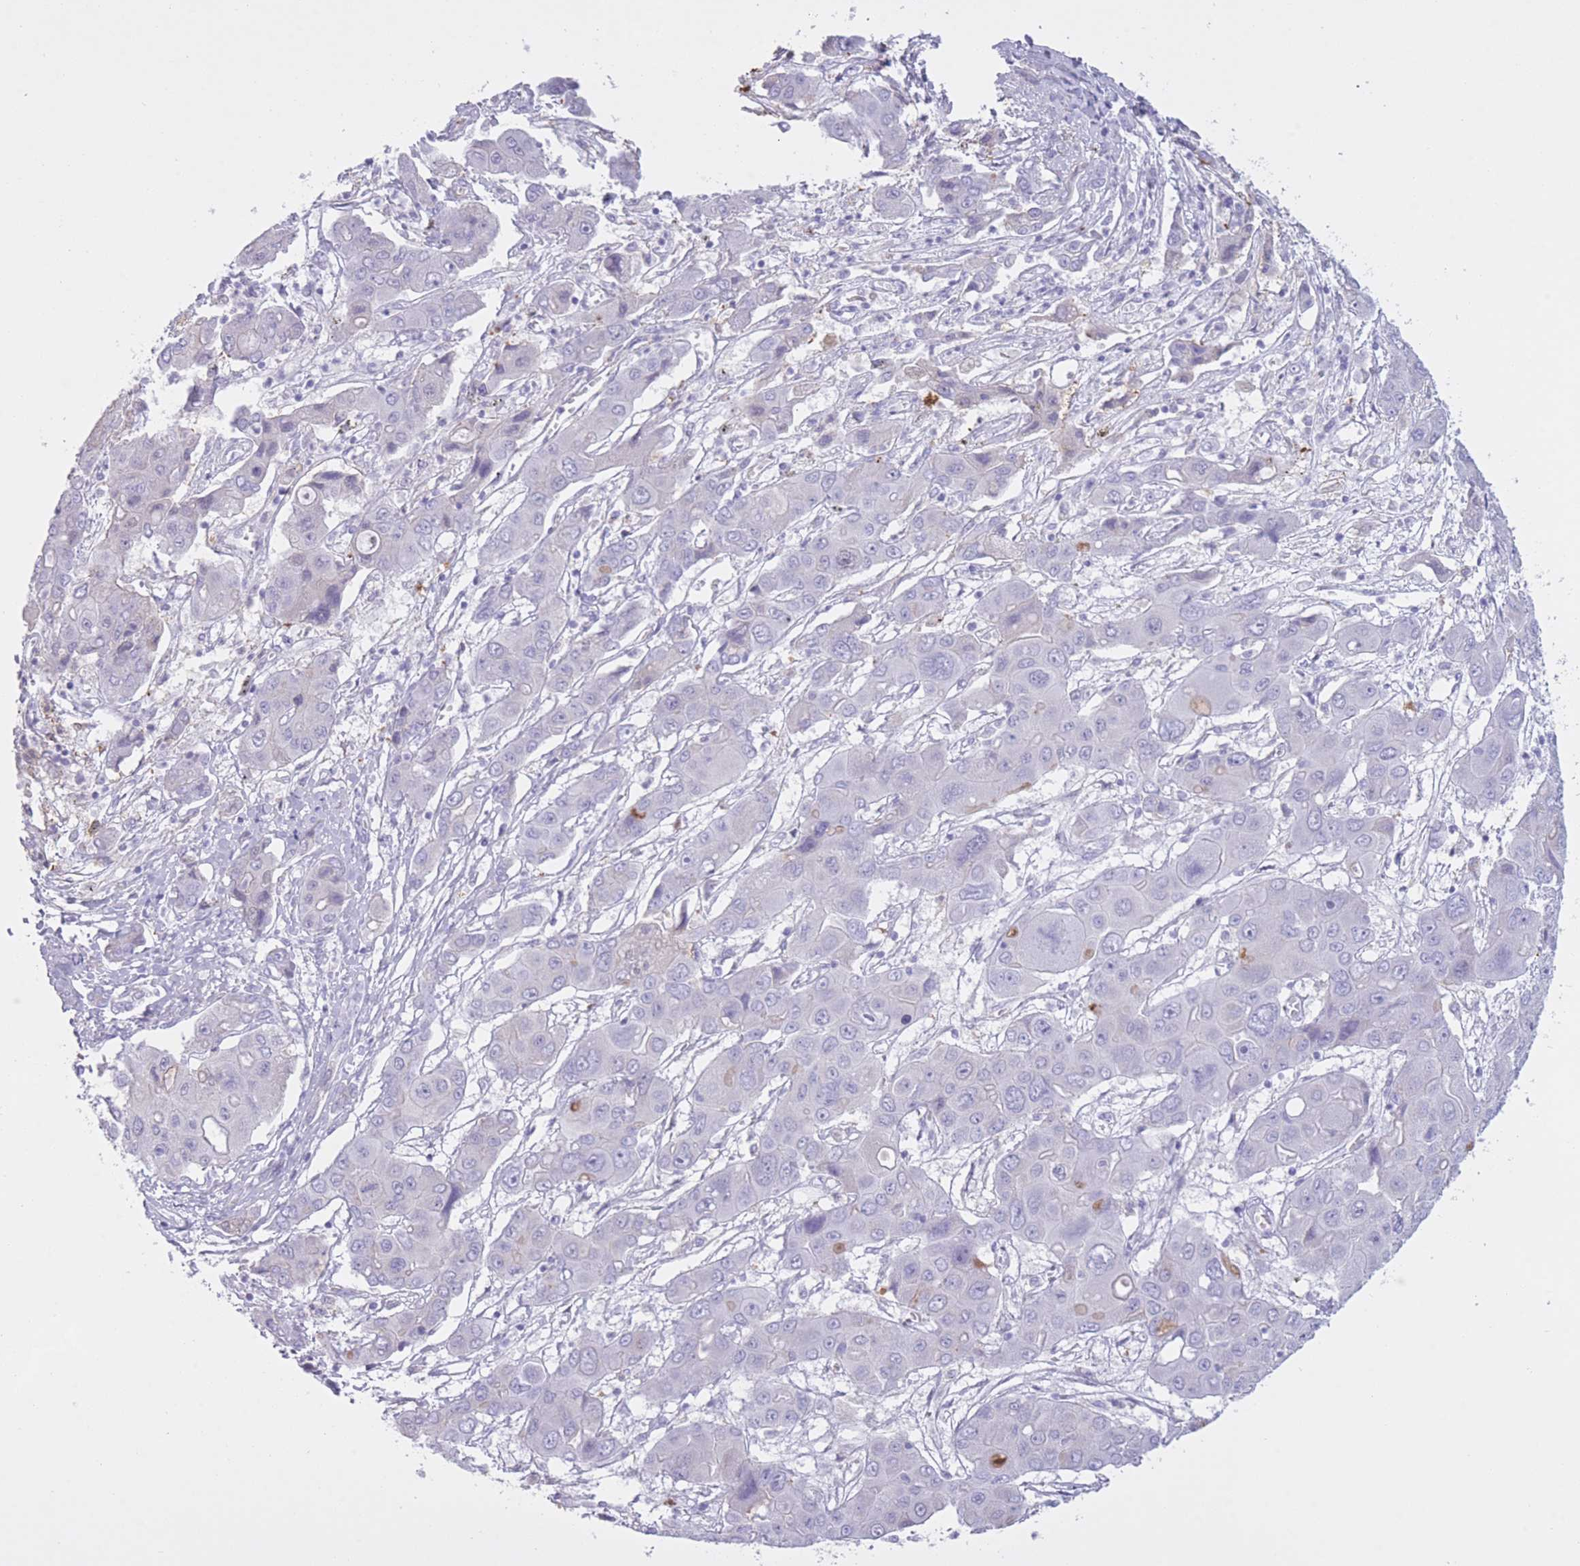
{"staining": {"intensity": "negative", "quantity": "none", "location": "none"}, "tissue": "liver cancer", "cell_type": "Tumor cells", "image_type": "cancer", "snomed": [{"axis": "morphology", "description": "Cholangiocarcinoma"}, {"axis": "topography", "description": "Liver"}], "caption": "IHC micrograph of human liver cancer stained for a protein (brown), which shows no positivity in tumor cells.", "gene": "AP3S2", "patient": {"sex": "male", "age": 67}}